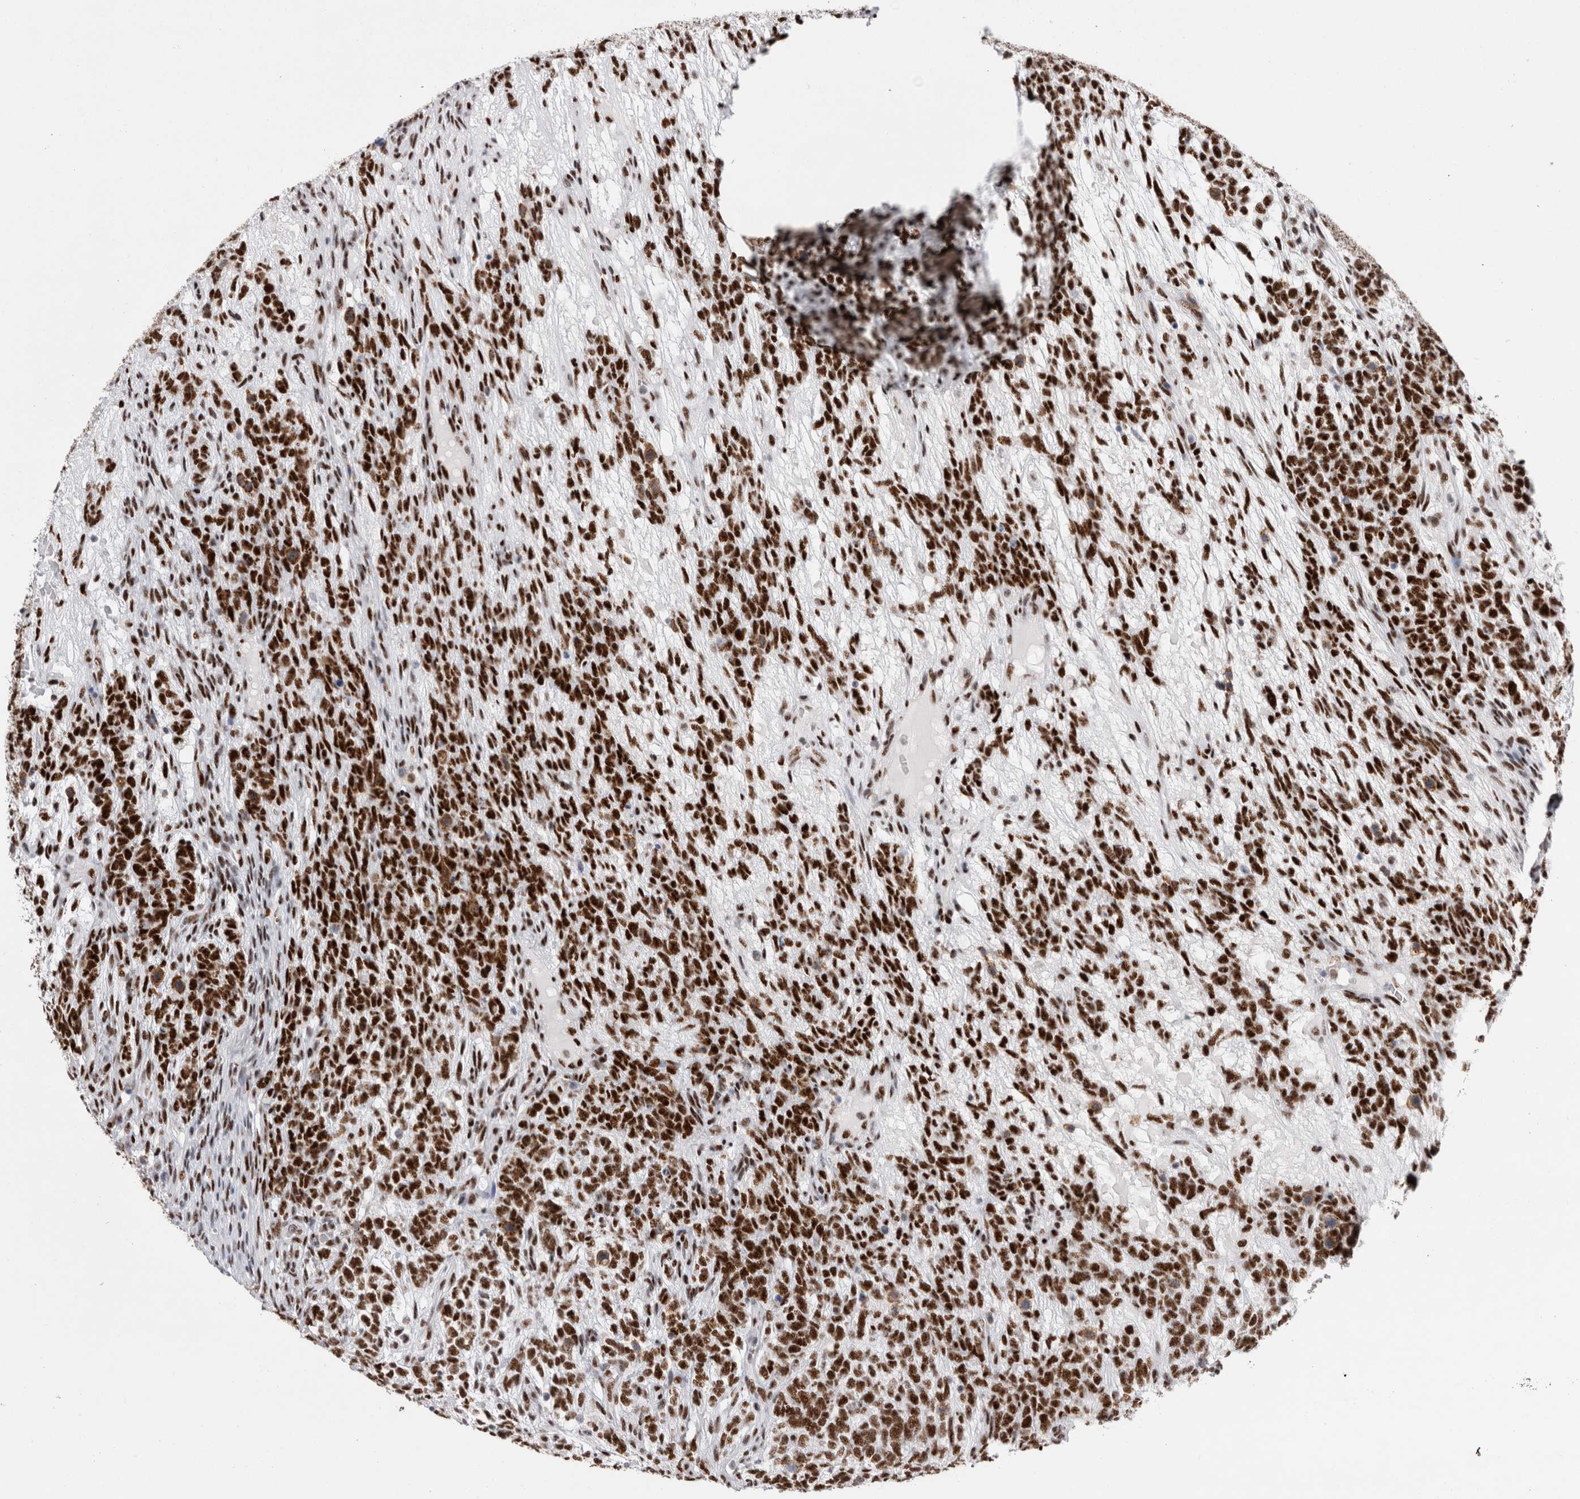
{"staining": {"intensity": "strong", "quantity": ">75%", "location": "nuclear"}, "tissue": "testis cancer", "cell_type": "Tumor cells", "image_type": "cancer", "snomed": [{"axis": "morphology", "description": "Seminoma, NOS"}, {"axis": "morphology", "description": "Carcinoma, Embryonal, NOS"}, {"axis": "topography", "description": "Testis"}], "caption": "Human testis cancer stained with a protein marker exhibits strong staining in tumor cells.", "gene": "RBM6", "patient": {"sex": "male", "age": 28}}